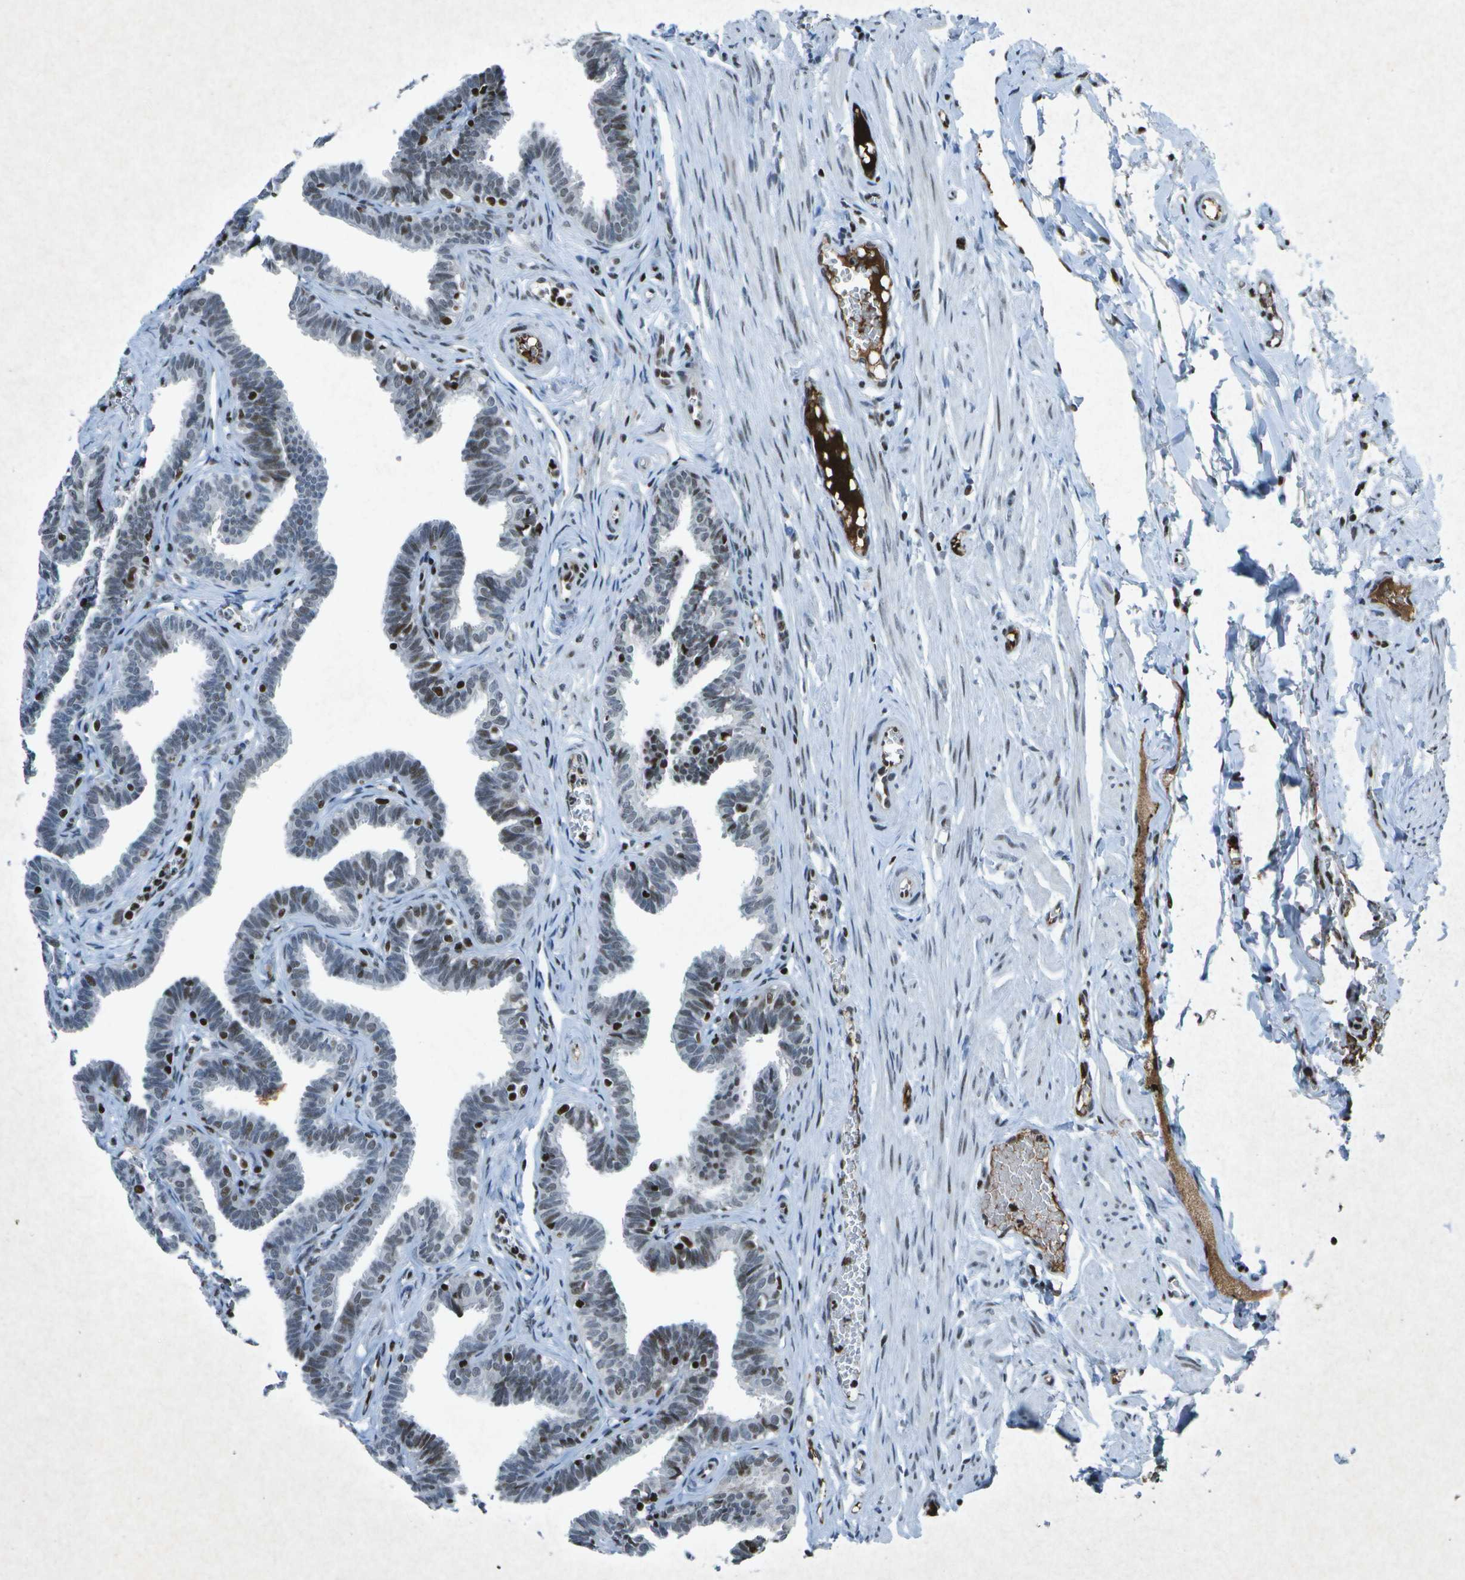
{"staining": {"intensity": "moderate", "quantity": "25%-75%", "location": "nuclear"}, "tissue": "fallopian tube", "cell_type": "Glandular cells", "image_type": "normal", "snomed": [{"axis": "morphology", "description": "Normal tissue, NOS"}, {"axis": "topography", "description": "Fallopian tube"}, {"axis": "topography", "description": "Ovary"}], "caption": "A photomicrograph of human fallopian tube stained for a protein shows moderate nuclear brown staining in glandular cells. (brown staining indicates protein expression, while blue staining denotes nuclei).", "gene": "MTA2", "patient": {"sex": "female", "age": 23}}